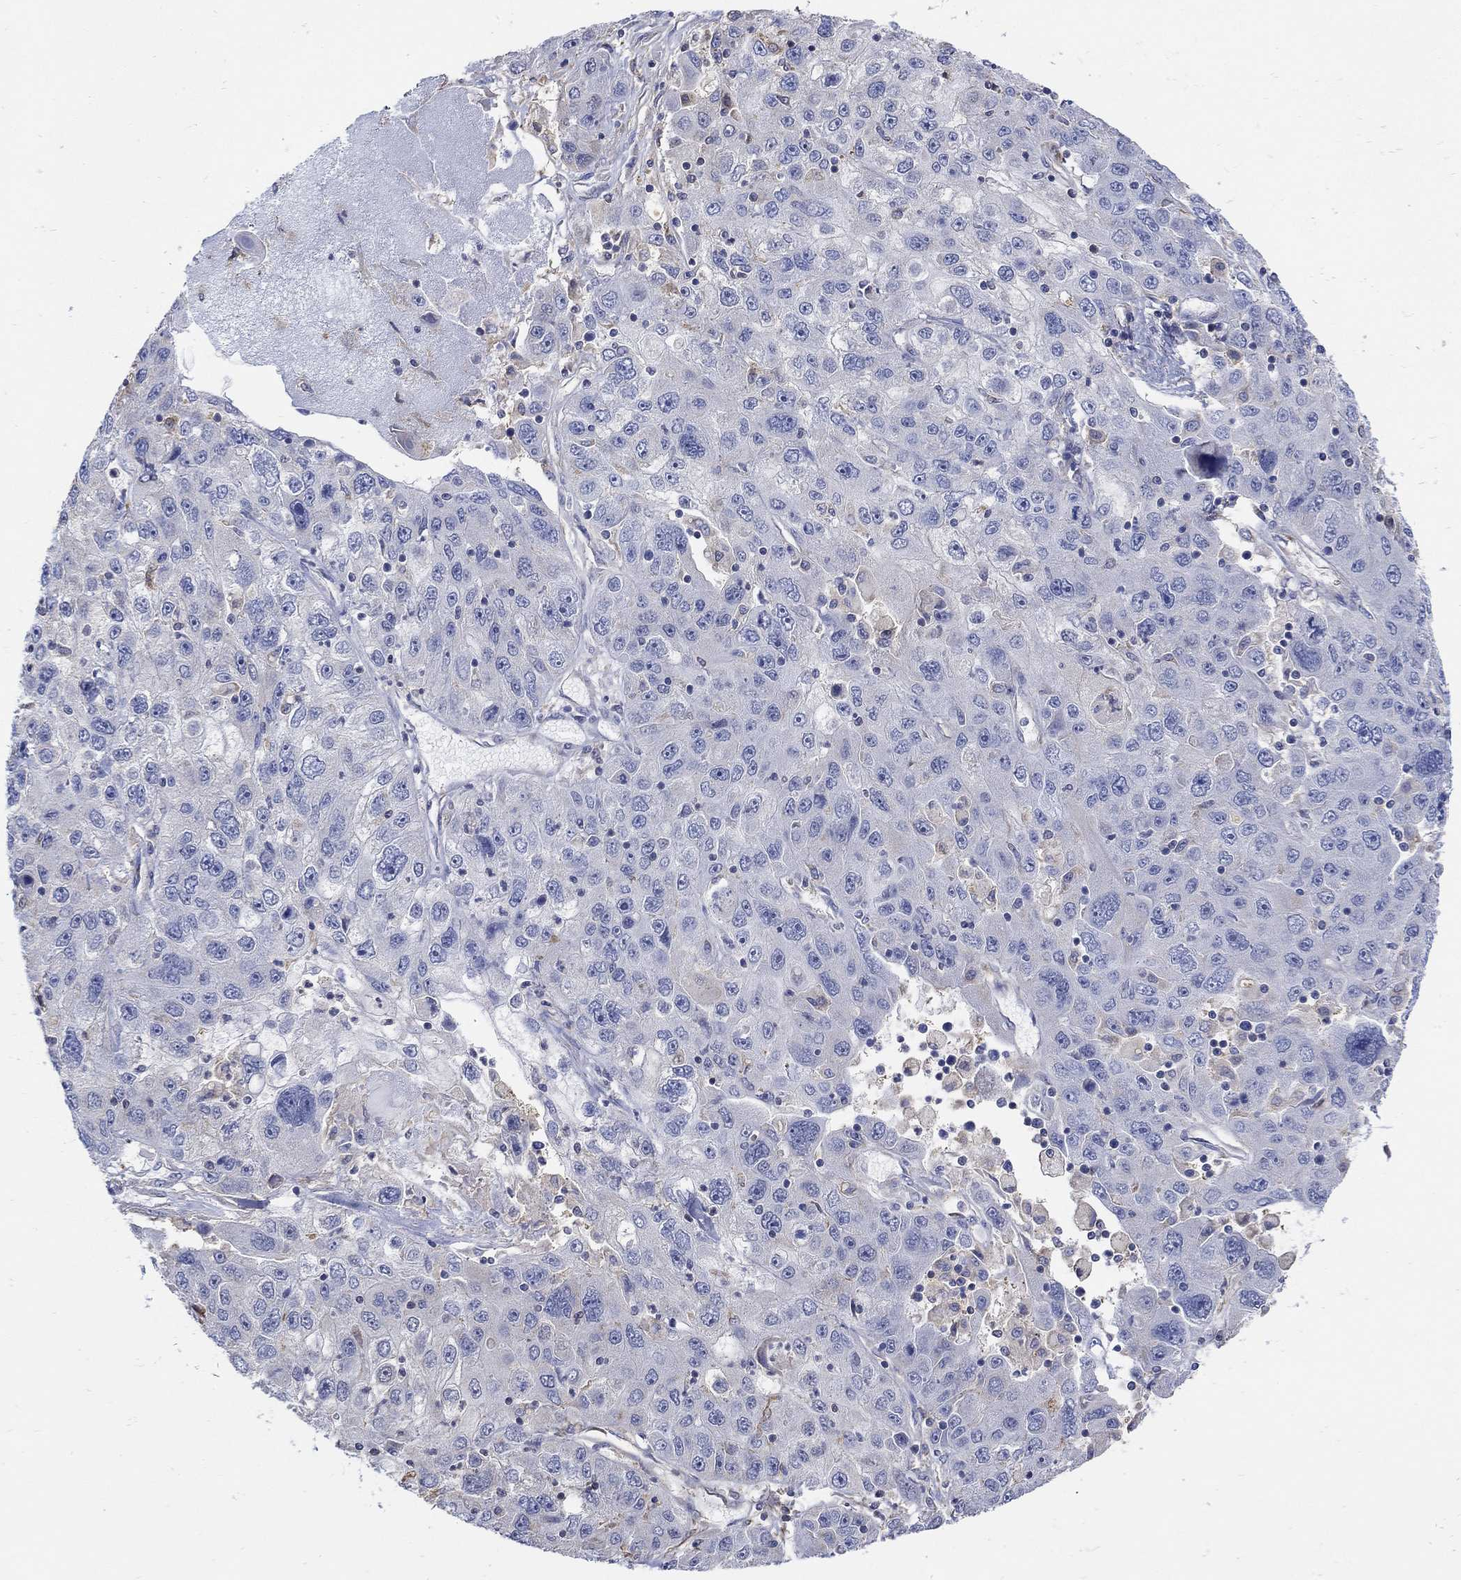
{"staining": {"intensity": "negative", "quantity": "none", "location": "none"}, "tissue": "stomach cancer", "cell_type": "Tumor cells", "image_type": "cancer", "snomed": [{"axis": "morphology", "description": "Adenocarcinoma, NOS"}, {"axis": "topography", "description": "Stomach"}], "caption": "Tumor cells are negative for protein expression in human adenocarcinoma (stomach).", "gene": "TEKT3", "patient": {"sex": "male", "age": 56}}